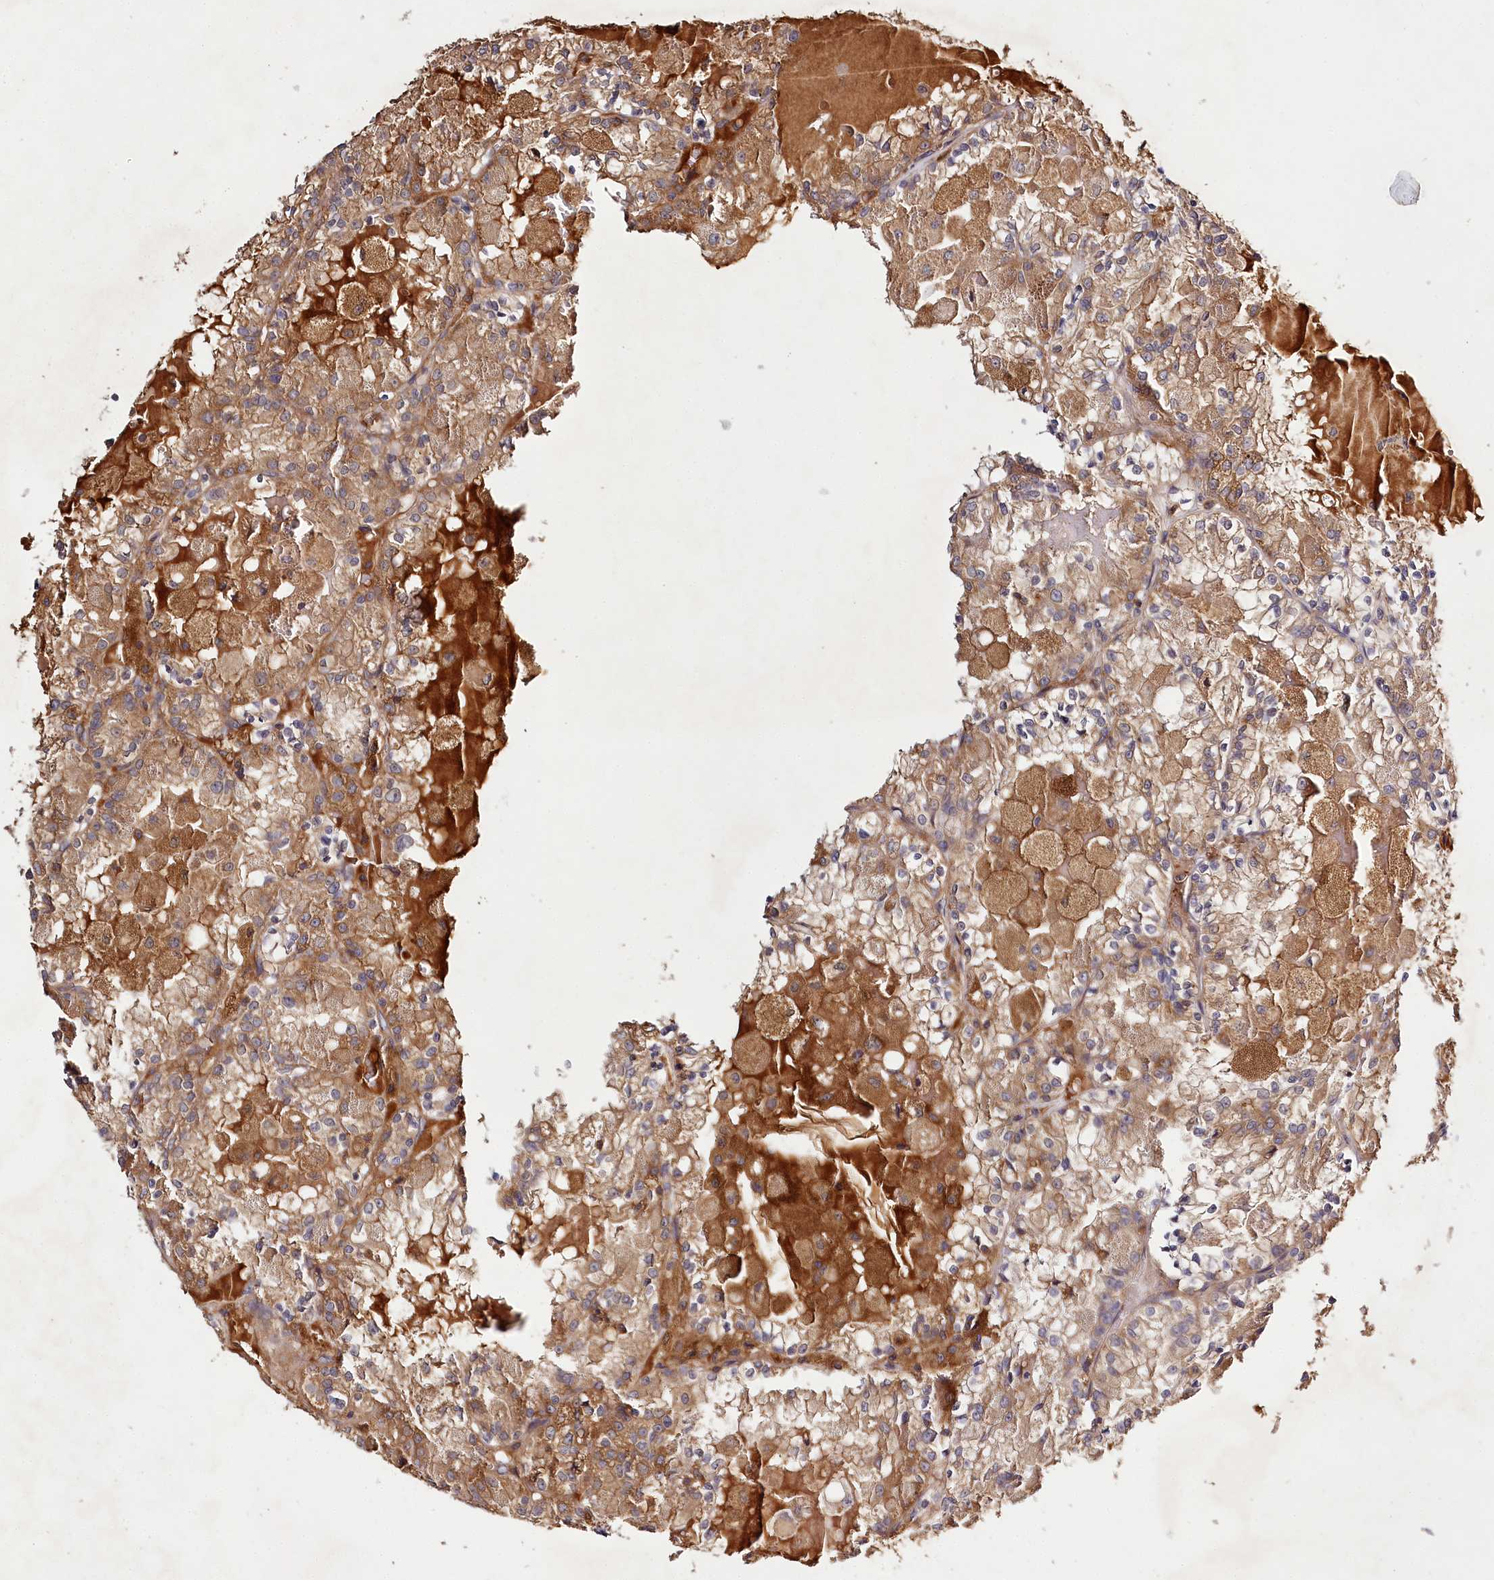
{"staining": {"intensity": "moderate", "quantity": ">75%", "location": "cytoplasmic/membranous"}, "tissue": "renal cancer", "cell_type": "Tumor cells", "image_type": "cancer", "snomed": [{"axis": "morphology", "description": "Adenocarcinoma, NOS"}, {"axis": "topography", "description": "Kidney"}], "caption": "DAB immunohistochemical staining of human renal cancer shows moderate cytoplasmic/membranous protein positivity in about >75% of tumor cells. (IHC, brightfield microscopy, high magnification).", "gene": "LSS", "patient": {"sex": "female", "age": 56}}